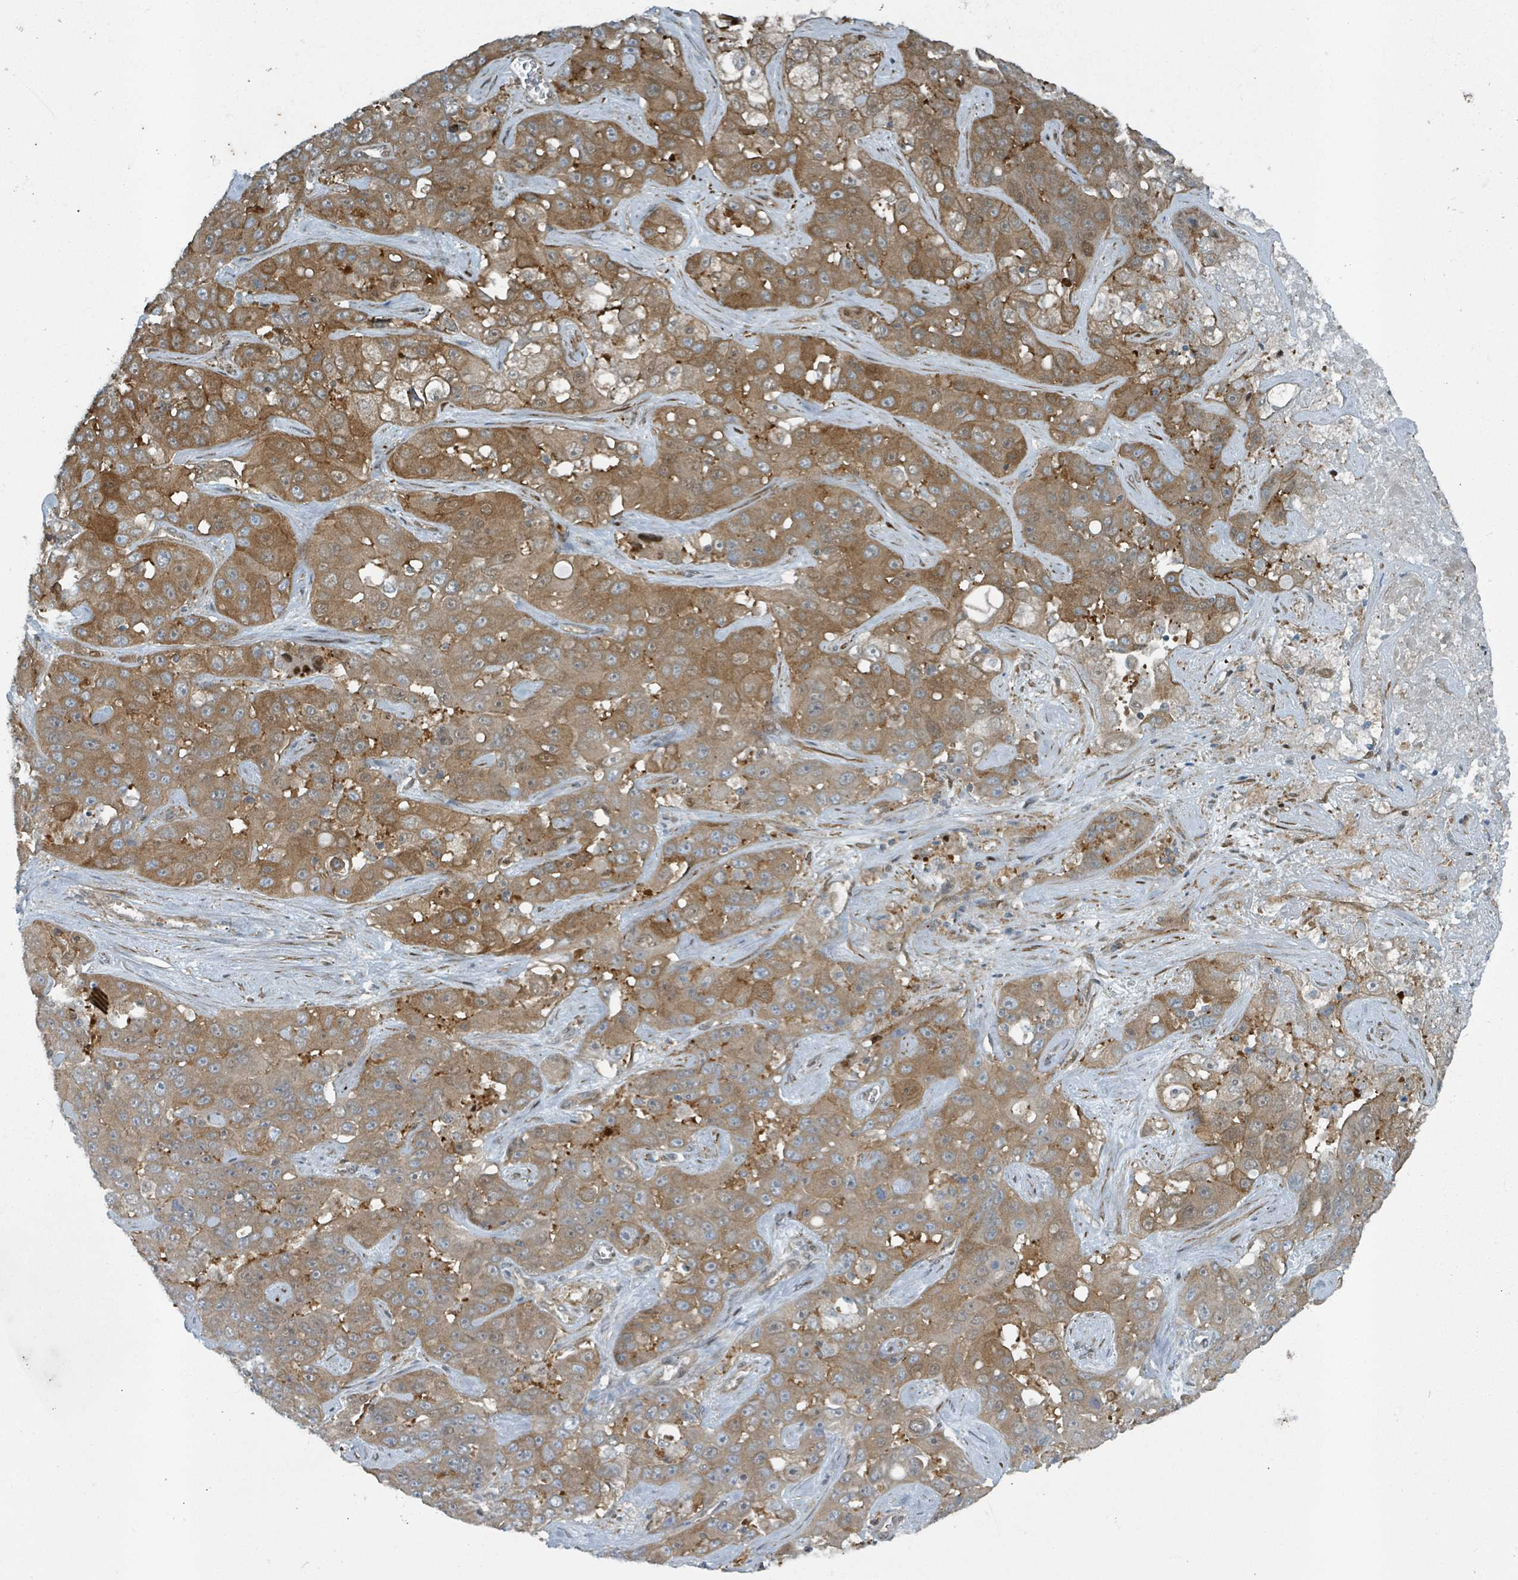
{"staining": {"intensity": "moderate", "quantity": ">75%", "location": "cytoplasmic/membranous"}, "tissue": "liver cancer", "cell_type": "Tumor cells", "image_type": "cancer", "snomed": [{"axis": "morphology", "description": "Cholangiocarcinoma"}, {"axis": "topography", "description": "Liver"}], "caption": "Immunohistochemistry of liver cancer reveals medium levels of moderate cytoplasmic/membranous positivity in about >75% of tumor cells.", "gene": "RHPN2", "patient": {"sex": "female", "age": 52}}